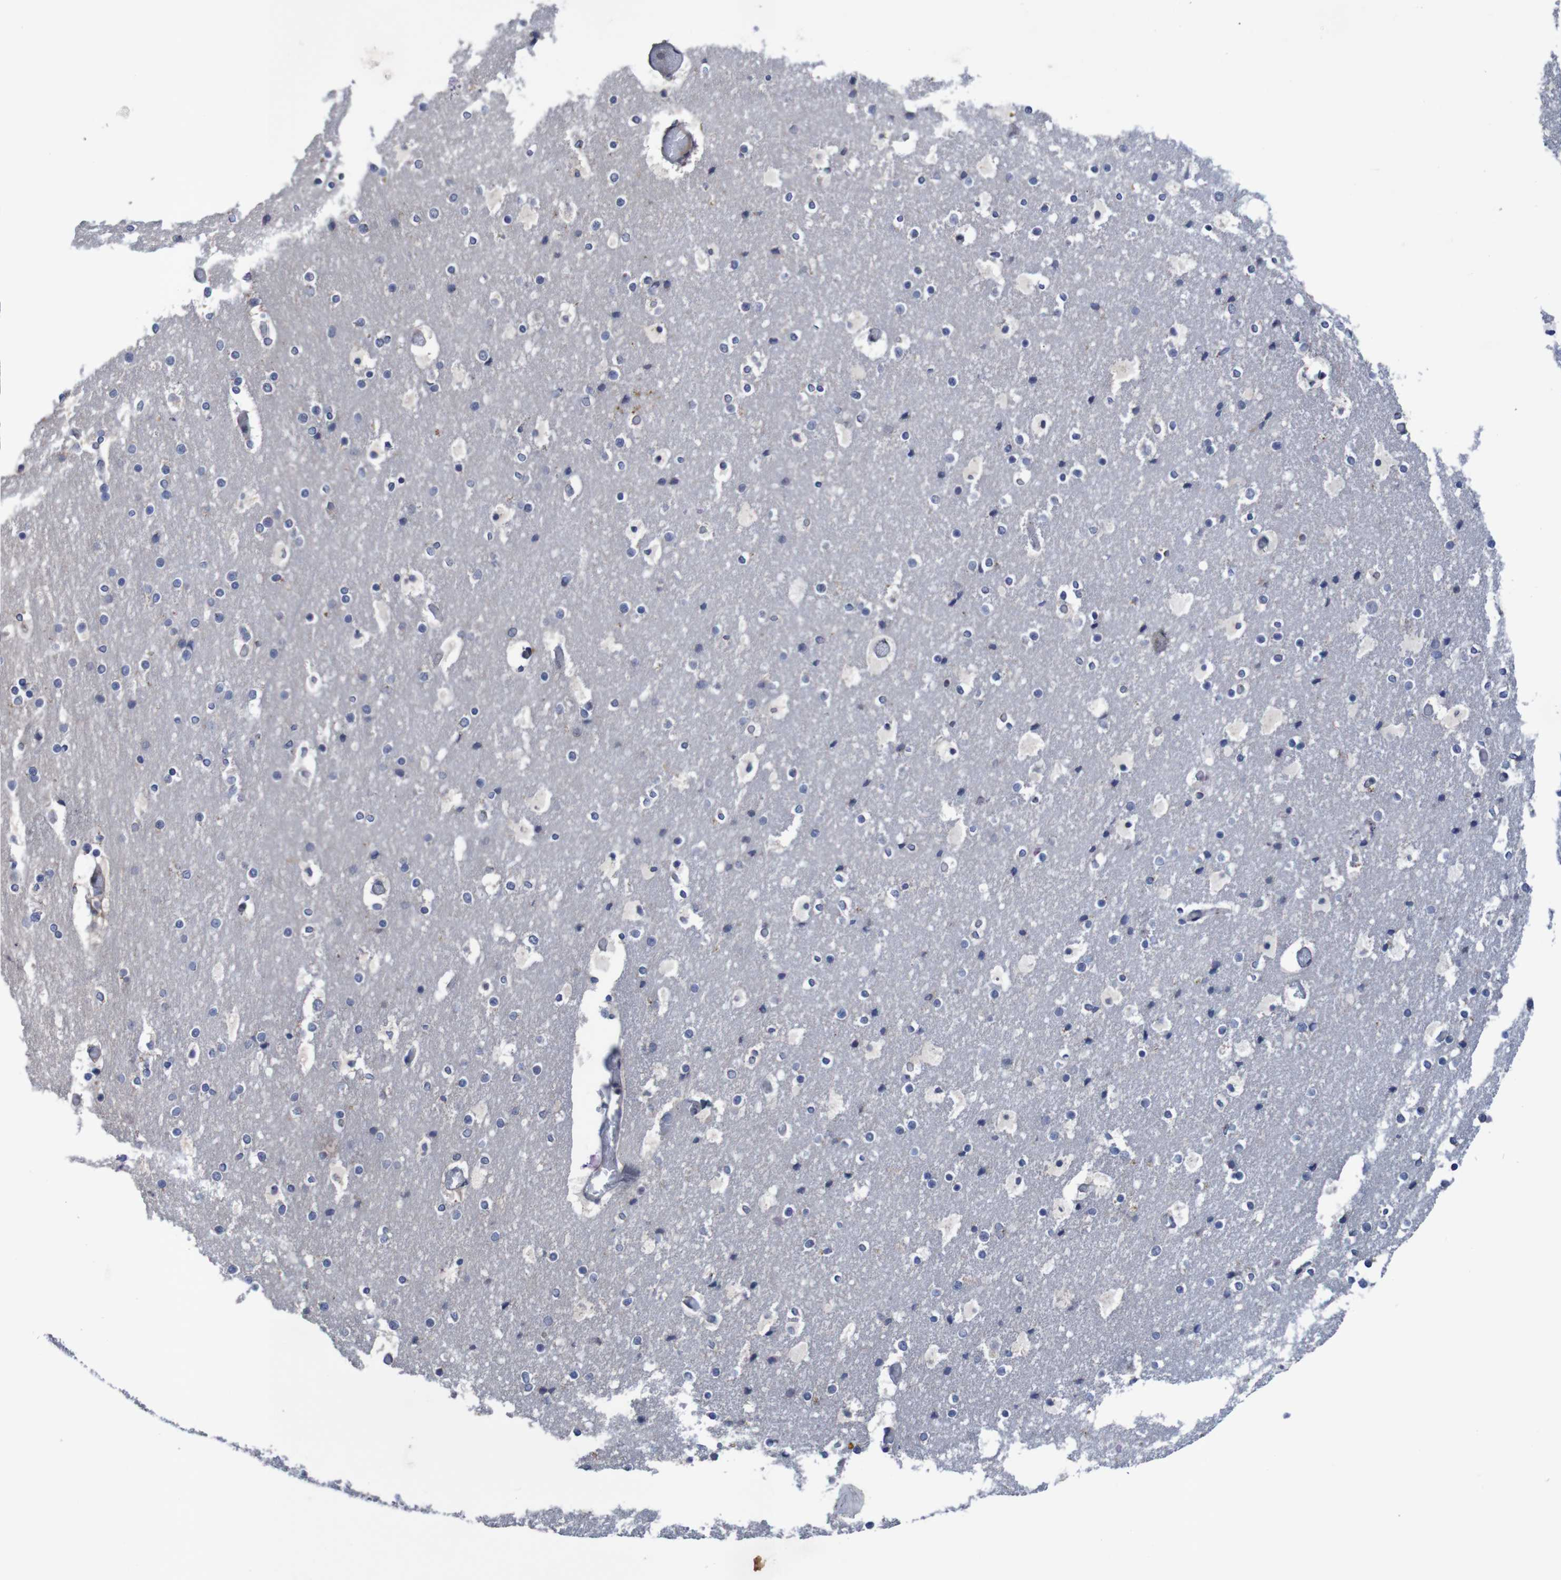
{"staining": {"intensity": "weak", "quantity": "25%-75%", "location": "cytoplasmic/membranous"}, "tissue": "cerebral cortex", "cell_type": "Endothelial cells", "image_type": "normal", "snomed": [{"axis": "morphology", "description": "Normal tissue, NOS"}, {"axis": "topography", "description": "Cerebral cortex"}], "caption": "Cerebral cortex stained with immunohistochemistry (IHC) shows weak cytoplasmic/membranous positivity in approximately 25%-75% of endothelial cells. (DAB IHC, brown staining for protein, blue staining for nuclei).", "gene": "ANGPT4", "patient": {"sex": "male", "age": 57}}